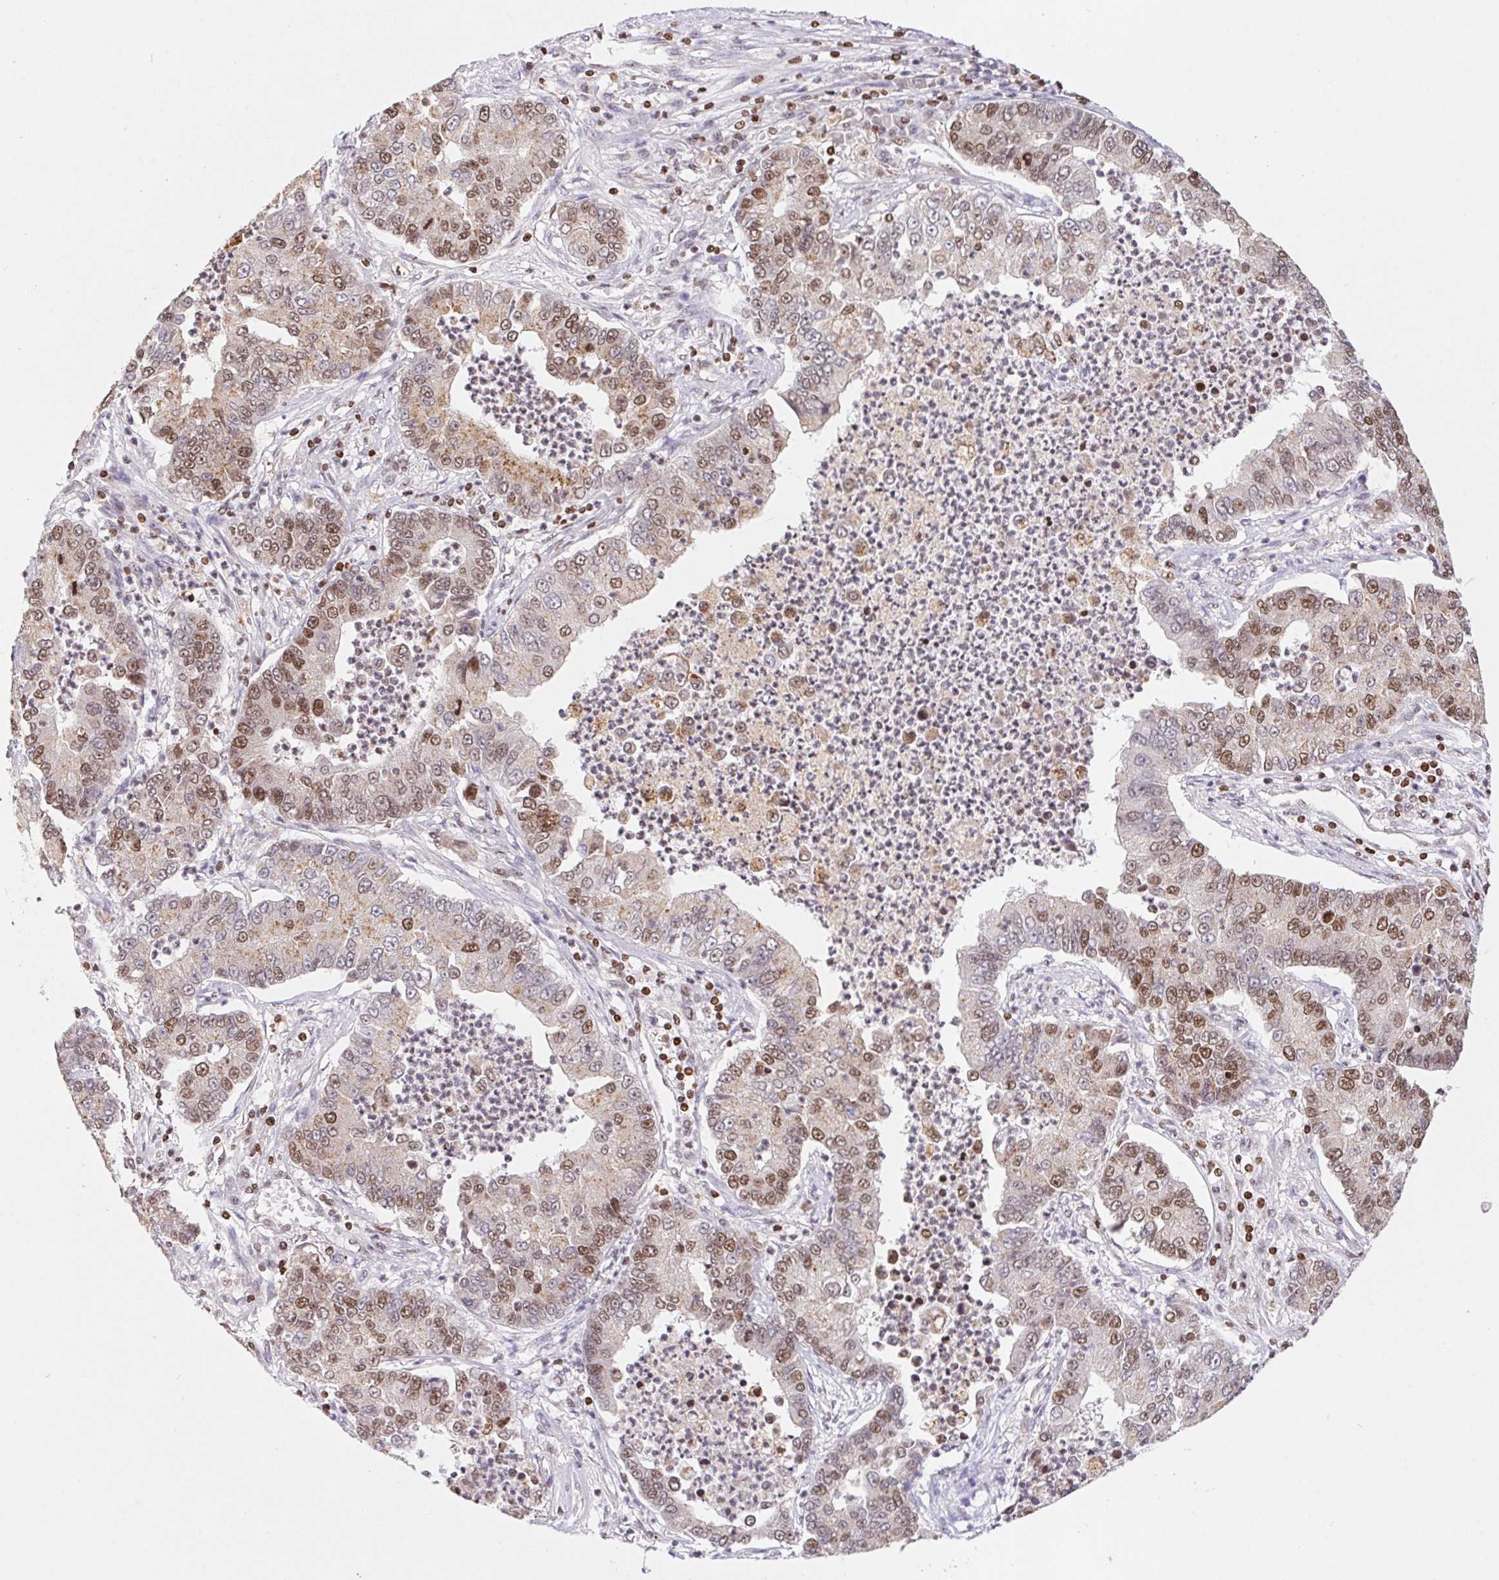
{"staining": {"intensity": "moderate", "quantity": "<25%", "location": "nuclear"}, "tissue": "lung cancer", "cell_type": "Tumor cells", "image_type": "cancer", "snomed": [{"axis": "morphology", "description": "Adenocarcinoma, NOS"}, {"axis": "topography", "description": "Lung"}], "caption": "Lung cancer was stained to show a protein in brown. There is low levels of moderate nuclear positivity in approximately <25% of tumor cells. (DAB IHC, brown staining for protein, blue staining for nuclei).", "gene": "POLD3", "patient": {"sex": "female", "age": 57}}